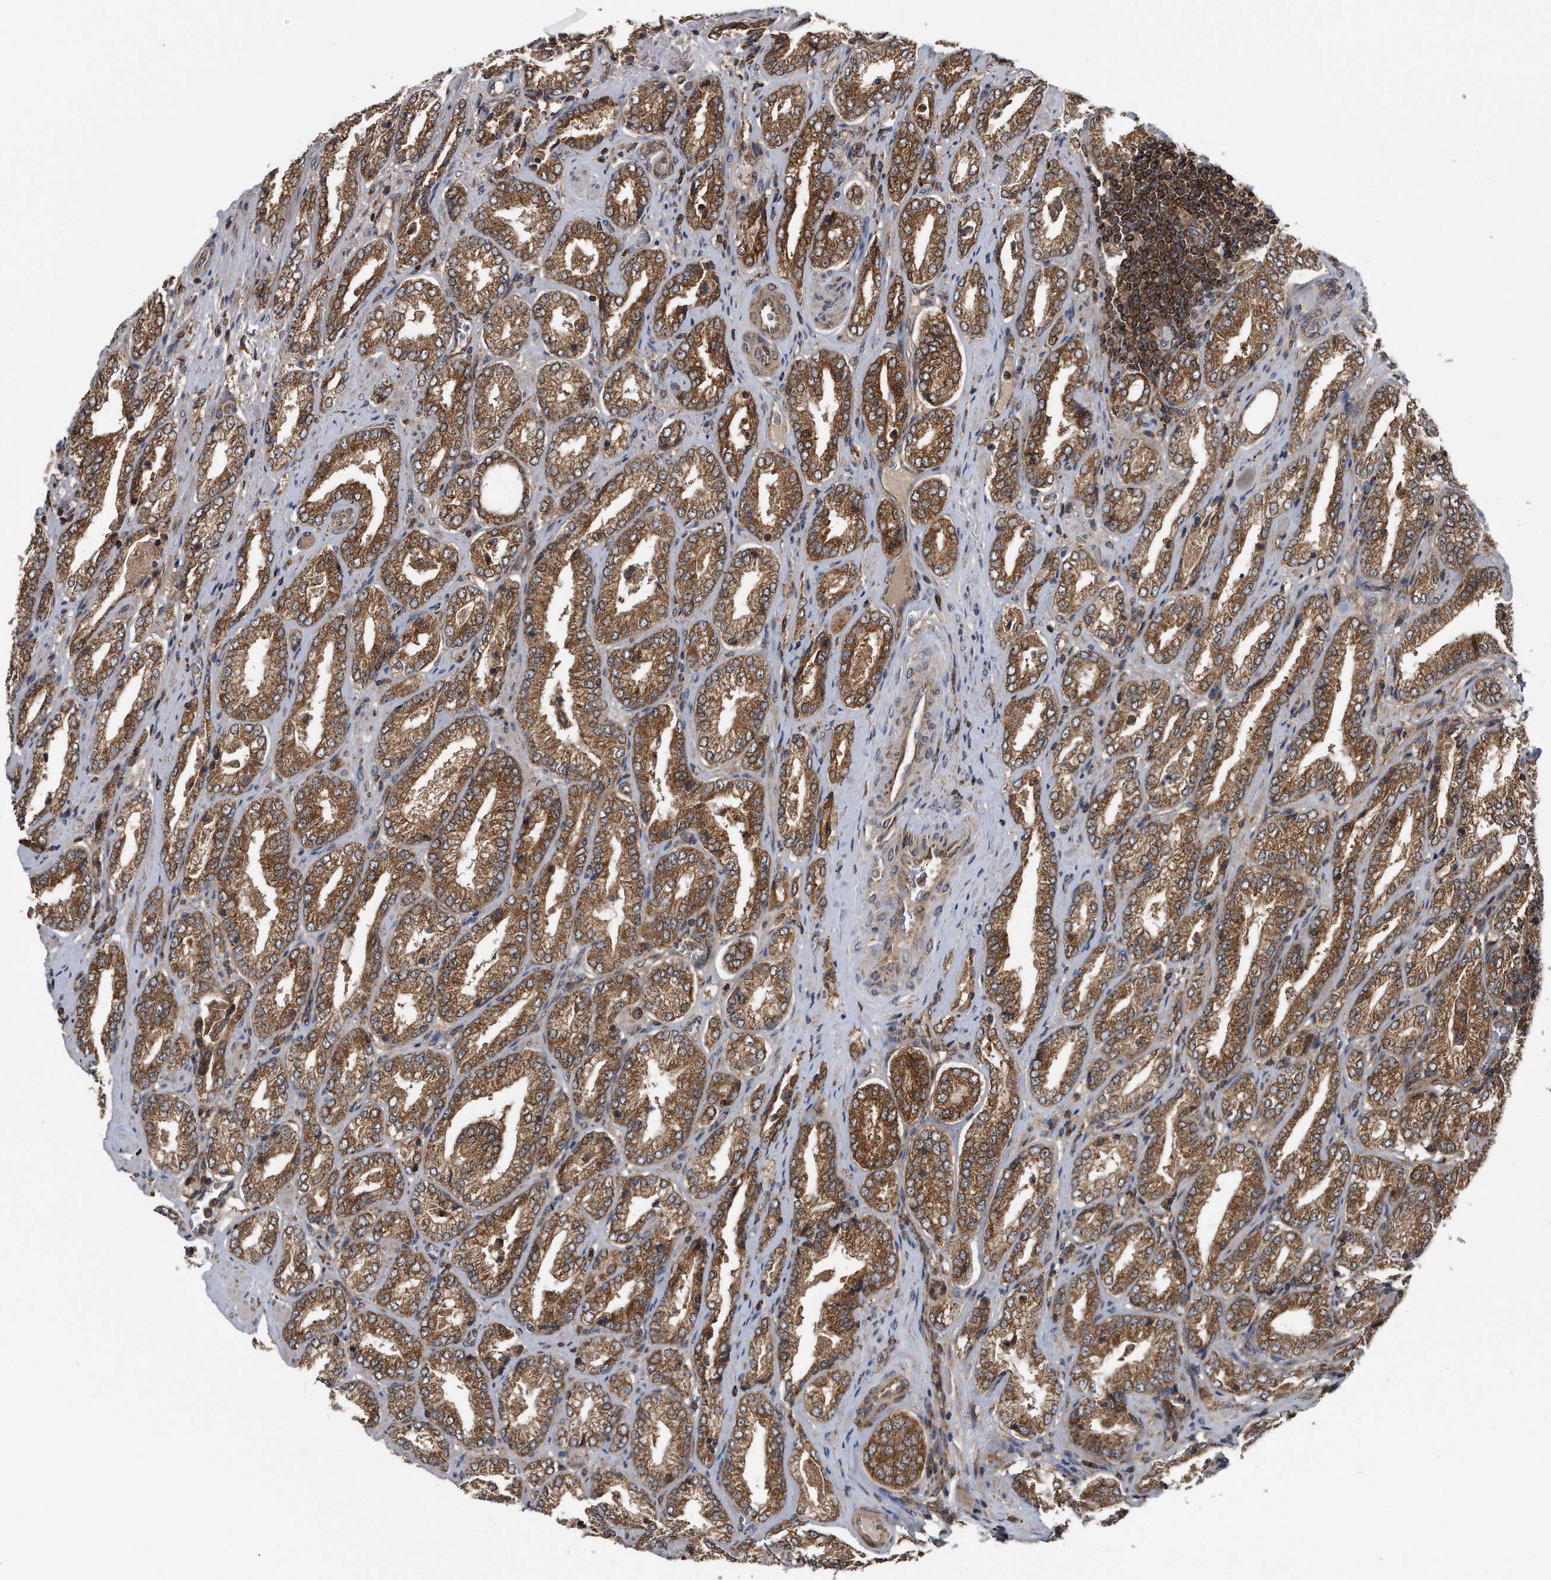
{"staining": {"intensity": "strong", "quantity": ">75%", "location": "cytoplasmic/membranous"}, "tissue": "prostate cancer", "cell_type": "Tumor cells", "image_type": "cancer", "snomed": [{"axis": "morphology", "description": "Adenocarcinoma, Low grade"}, {"axis": "topography", "description": "Prostate"}], "caption": "An immunohistochemistry (IHC) micrograph of neoplastic tissue is shown. Protein staining in brown shows strong cytoplasmic/membranous positivity in prostate cancer within tumor cells. Ihc stains the protein in brown and the nuclei are stained blue.", "gene": "ALPK2", "patient": {"sex": "male", "age": 62}}